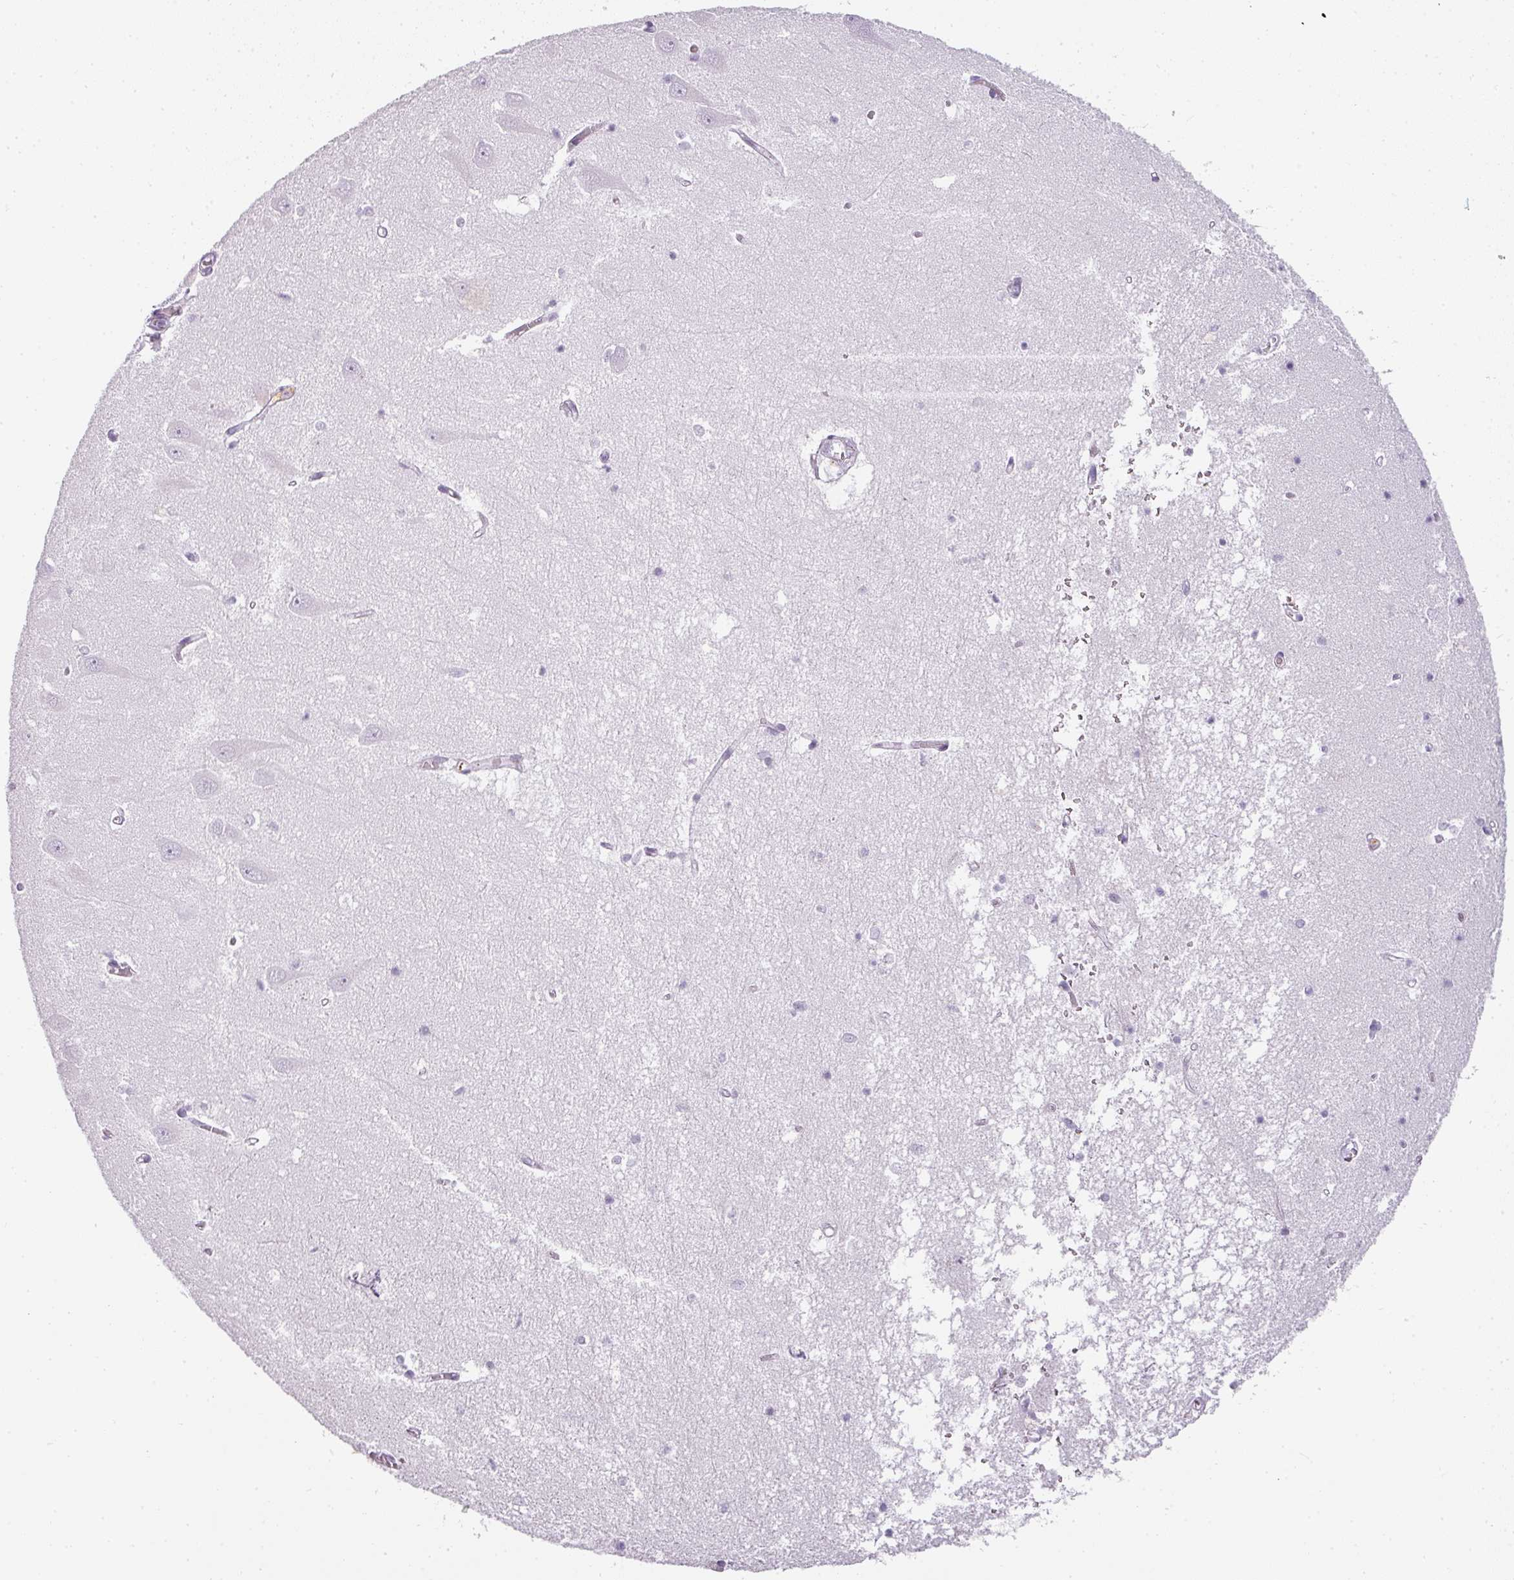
{"staining": {"intensity": "negative", "quantity": "none", "location": "none"}, "tissue": "hippocampus", "cell_type": "Glial cells", "image_type": "normal", "snomed": [{"axis": "morphology", "description": "Normal tissue, NOS"}, {"axis": "topography", "description": "Hippocampus"}], "caption": "High magnification brightfield microscopy of normal hippocampus stained with DAB (3,3'-diaminobenzidine) (brown) and counterstained with hematoxylin (blue): glial cells show no significant staining. The staining was performed using DAB to visualize the protein expression in brown, while the nuclei were stained in blue with hematoxylin (Magnification: 20x).", "gene": "TMEM42", "patient": {"sex": "male", "age": 70}}